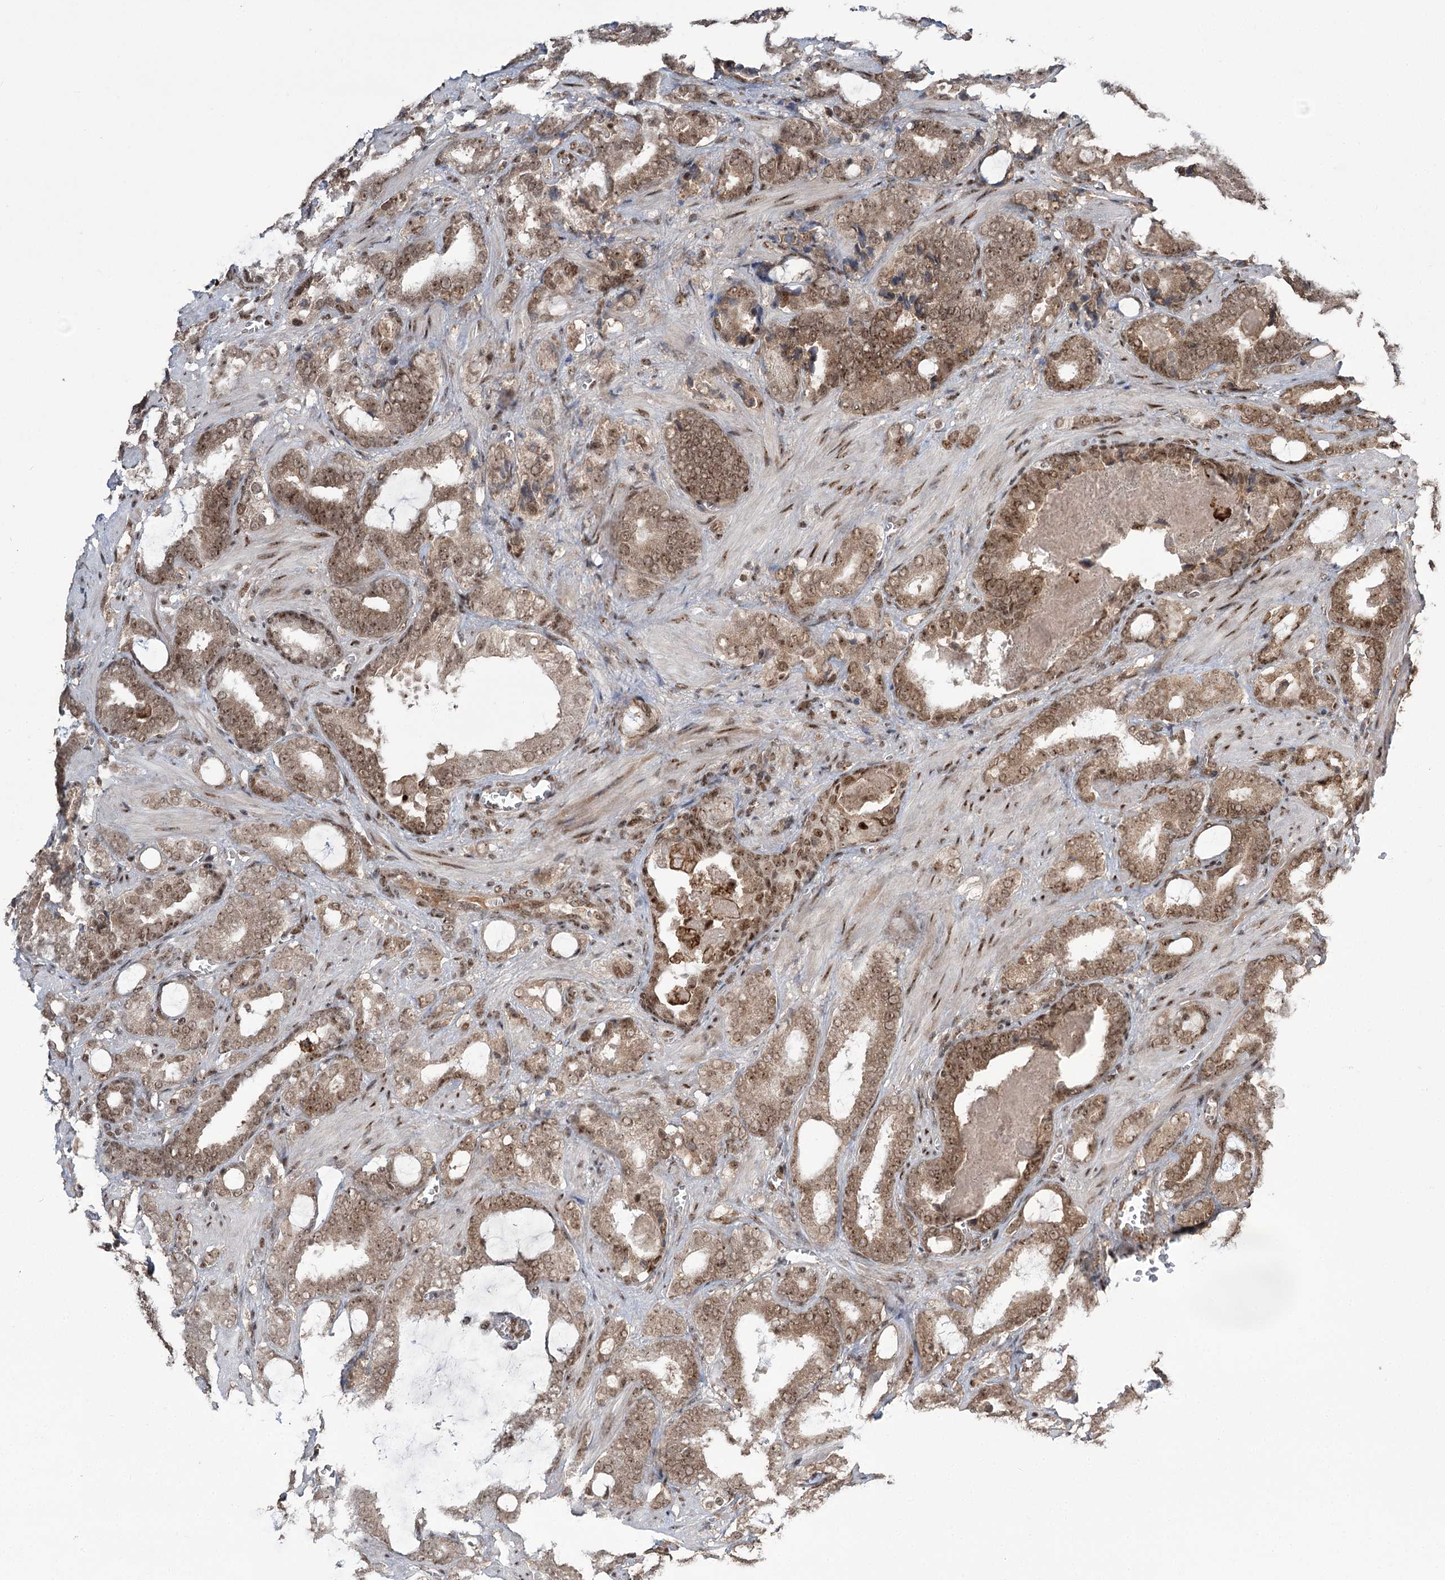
{"staining": {"intensity": "moderate", "quantity": ">75%", "location": "cytoplasmic/membranous,nuclear"}, "tissue": "prostate cancer", "cell_type": "Tumor cells", "image_type": "cancer", "snomed": [{"axis": "morphology", "description": "Adenocarcinoma, High grade"}, {"axis": "topography", "description": "Prostate and seminal vesicle, NOS"}], "caption": "DAB (3,3'-diaminobenzidine) immunohistochemical staining of human prostate cancer (adenocarcinoma (high-grade)) displays moderate cytoplasmic/membranous and nuclear protein positivity in approximately >75% of tumor cells.", "gene": "ERCC3", "patient": {"sex": "male", "age": 67}}